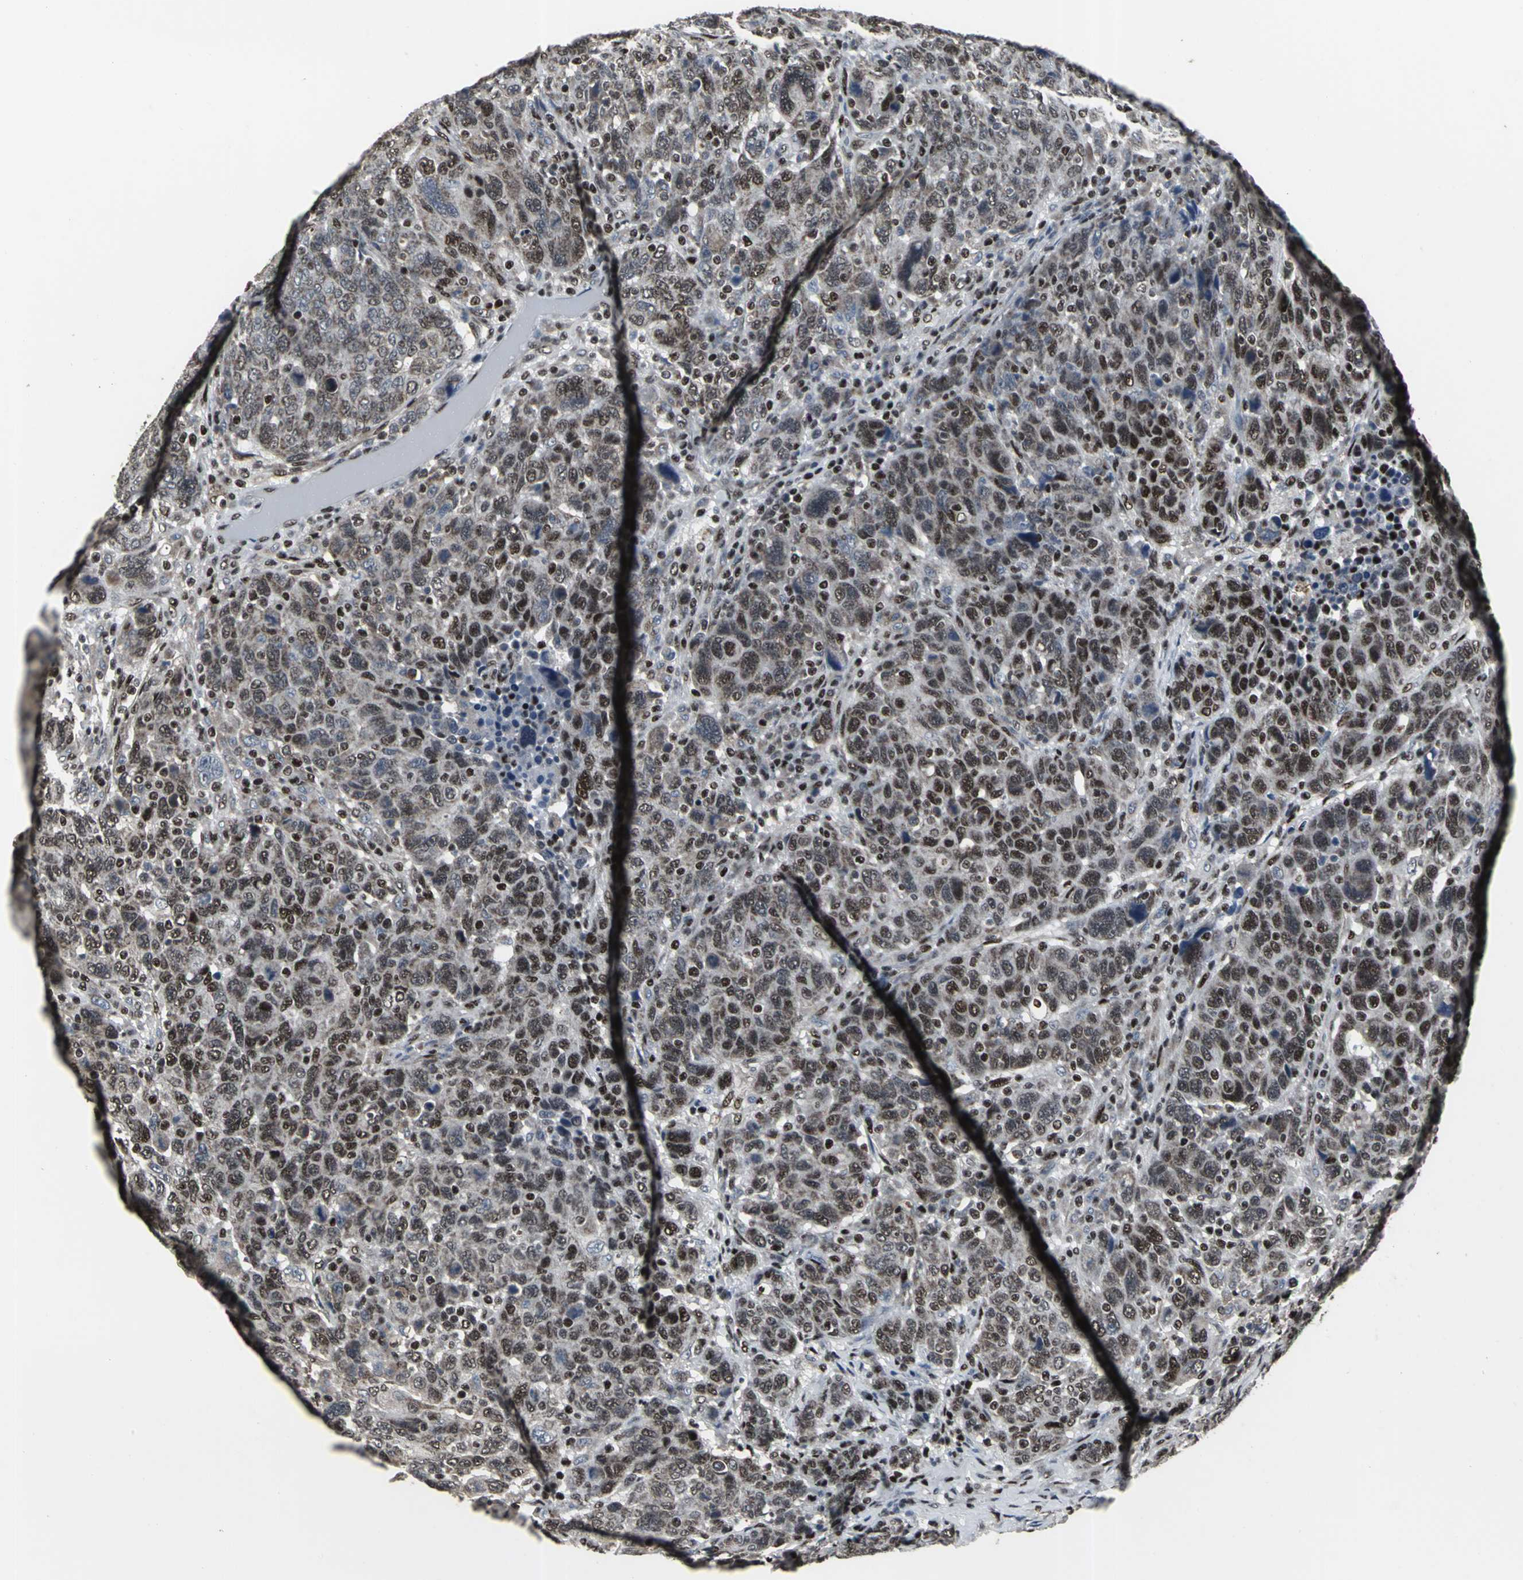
{"staining": {"intensity": "moderate", "quantity": ">75%", "location": "nuclear"}, "tissue": "breast cancer", "cell_type": "Tumor cells", "image_type": "cancer", "snomed": [{"axis": "morphology", "description": "Duct carcinoma"}, {"axis": "topography", "description": "Breast"}], "caption": "Breast cancer (invasive ductal carcinoma) tissue shows moderate nuclear expression in approximately >75% of tumor cells", "gene": "SRF", "patient": {"sex": "female", "age": 37}}